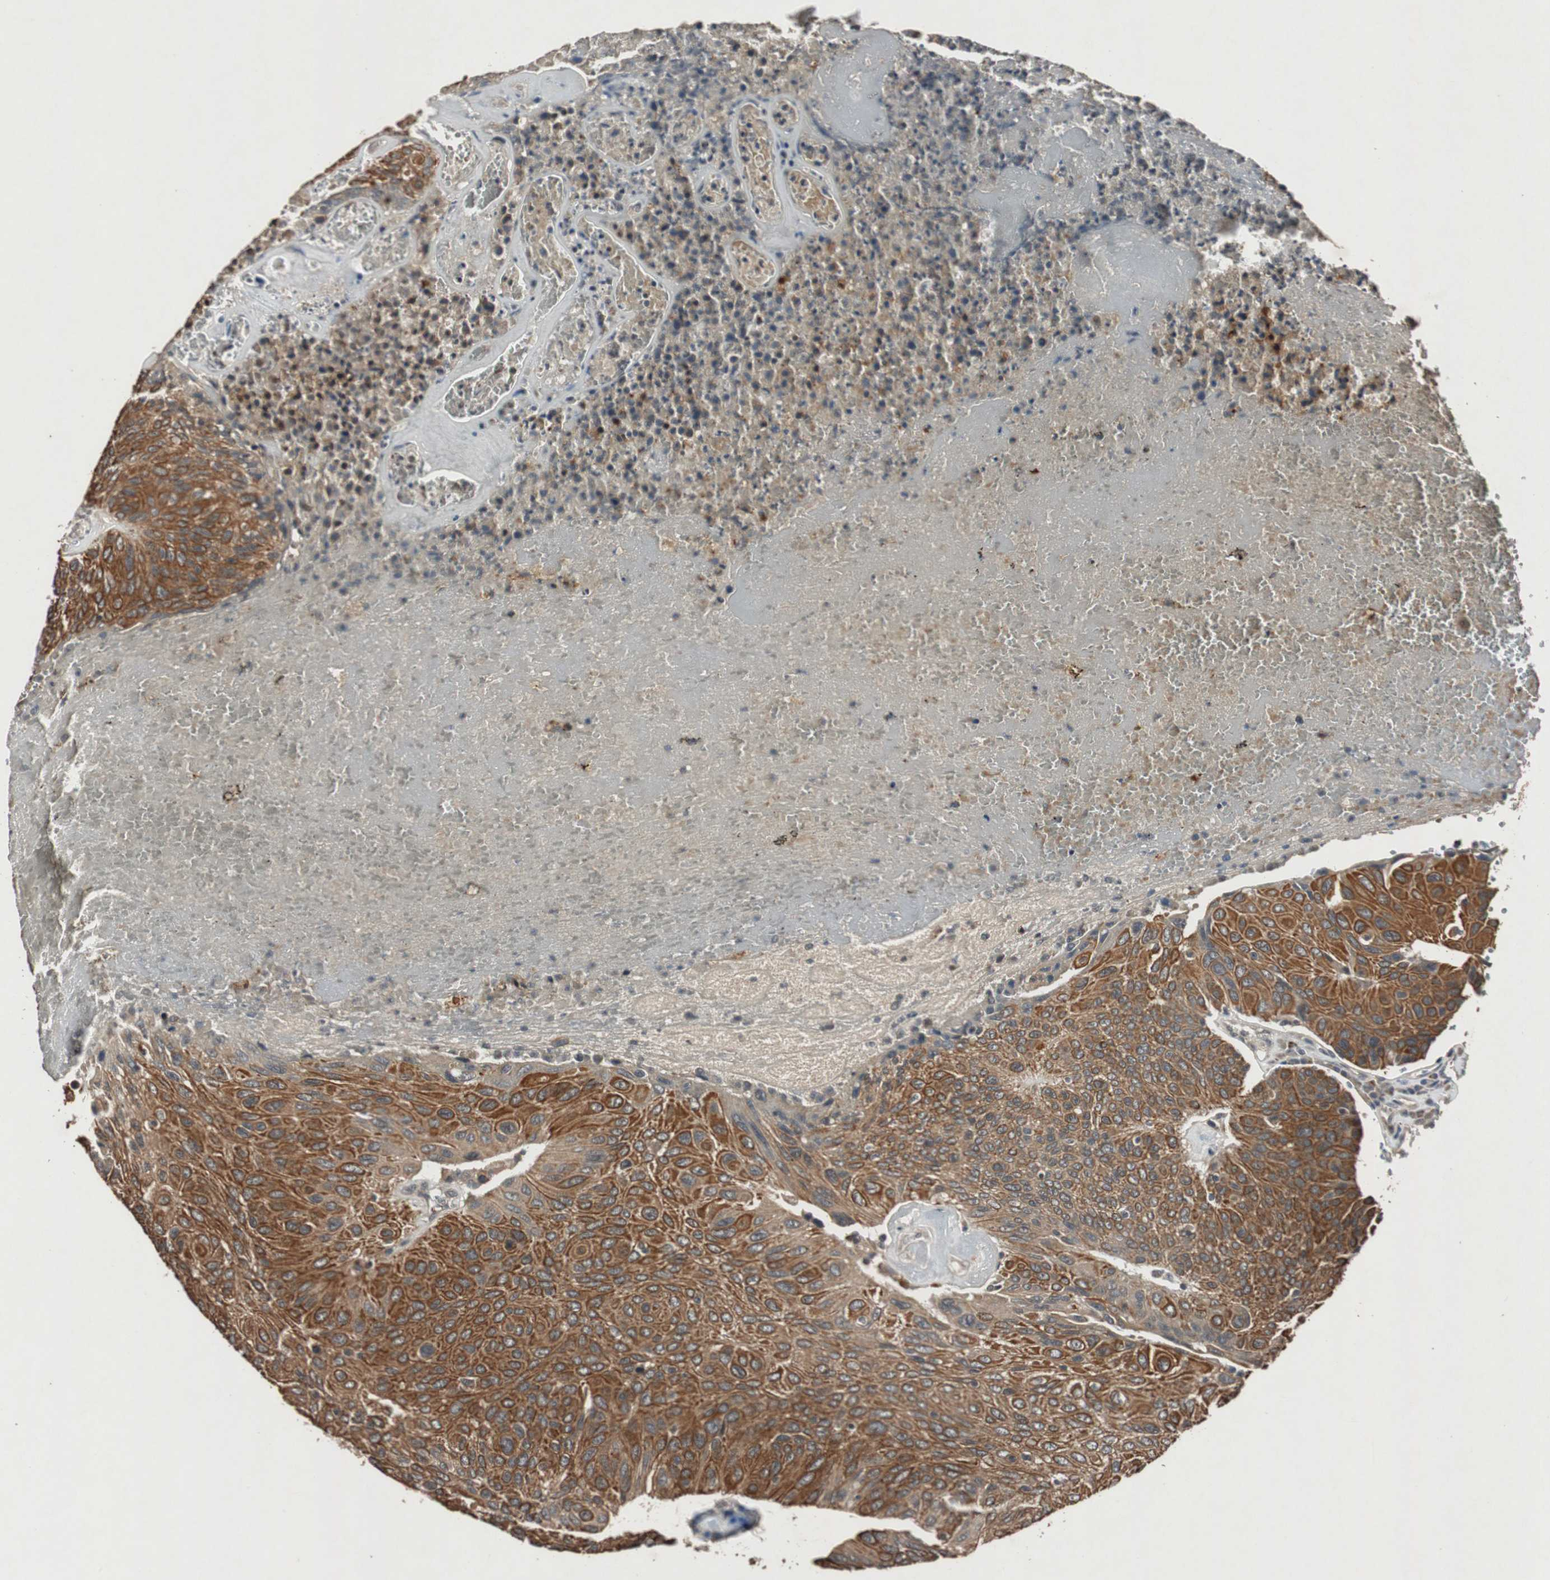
{"staining": {"intensity": "strong", "quantity": ">75%", "location": "cytoplasmic/membranous"}, "tissue": "urothelial cancer", "cell_type": "Tumor cells", "image_type": "cancer", "snomed": [{"axis": "morphology", "description": "Urothelial carcinoma, High grade"}, {"axis": "topography", "description": "Urinary bladder"}], "caption": "Immunohistochemical staining of human urothelial cancer demonstrates high levels of strong cytoplasmic/membranous positivity in about >75% of tumor cells. The staining was performed using DAB to visualize the protein expression in brown, while the nuclei were stained in blue with hematoxylin (Magnification: 20x).", "gene": "SLIT2", "patient": {"sex": "male", "age": 66}}